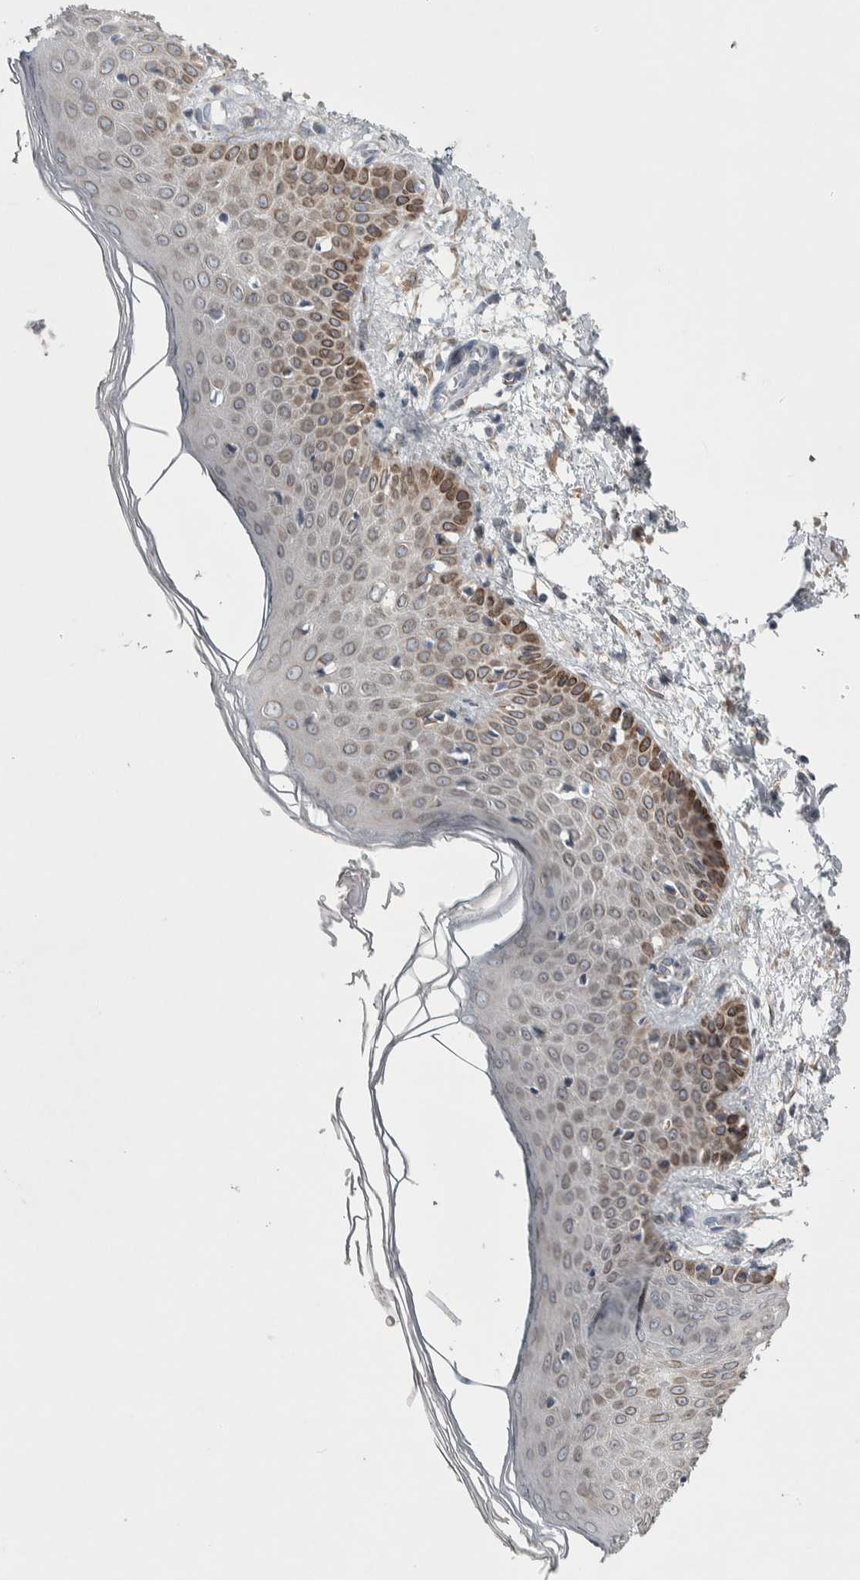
{"staining": {"intensity": "negative", "quantity": "none", "location": "none"}, "tissue": "skin", "cell_type": "Fibroblasts", "image_type": "normal", "snomed": [{"axis": "morphology", "description": "Normal tissue, NOS"}, {"axis": "morphology", "description": "Inflammation, NOS"}, {"axis": "topography", "description": "Skin"}], "caption": "Immunohistochemistry (IHC) of normal human skin demonstrates no expression in fibroblasts.", "gene": "SIGMAR1", "patient": {"sex": "female", "age": 44}}